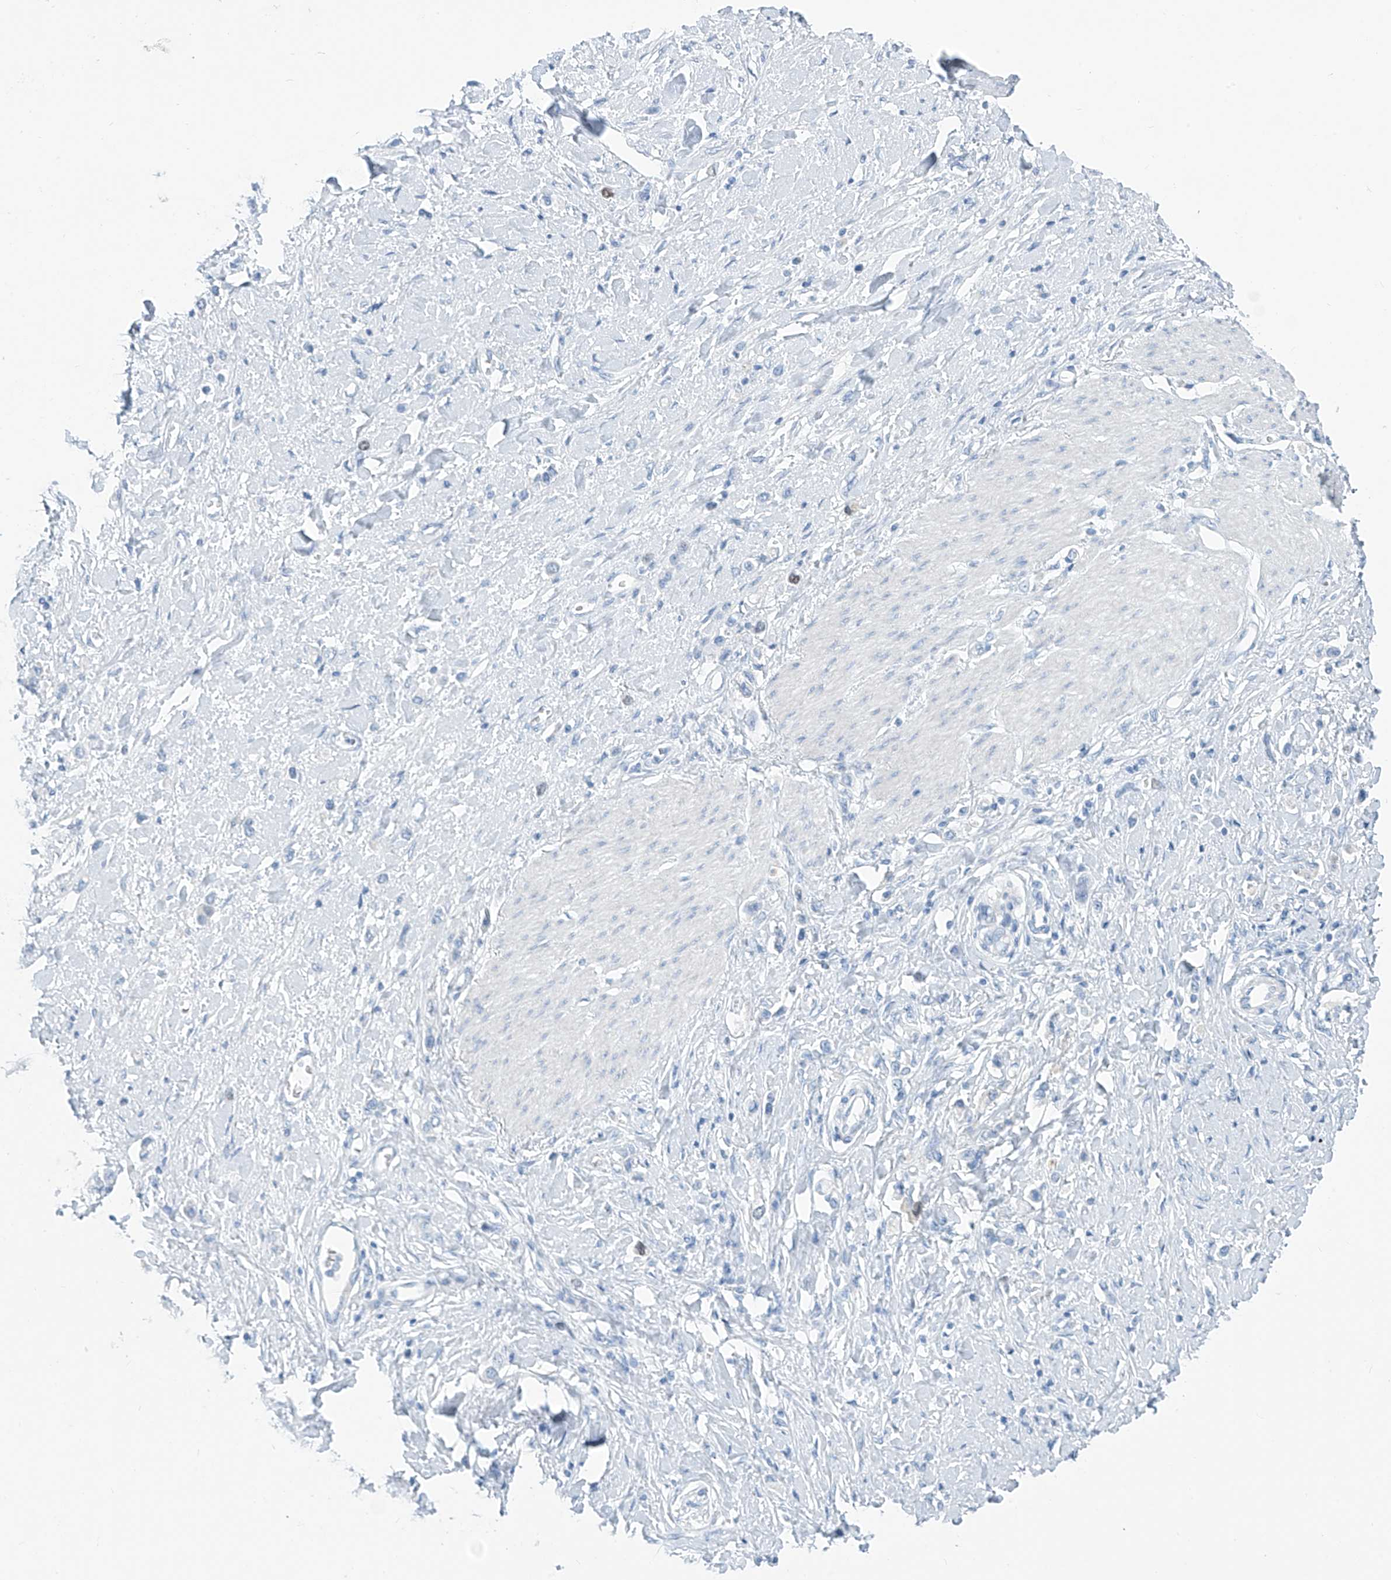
{"staining": {"intensity": "negative", "quantity": "none", "location": "none"}, "tissue": "stomach cancer", "cell_type": "Tumor cells", "image_type": "cancer", "snomed": [{"axis": "morphology", "description": "Normal tissue, NOS"}, {"axis": "morphology", "description": "Adenocarcinoma, NOS"}, {"axis": "topography", "description": "Stomach, upper"}, {"axis": "topography", "description": "Stomach"}], "caption": "A high-resolution photomicrograph shows IHC staining of stomach cancer, which displays no significant positivity in tumor cells.", "gene": "SGO2", "patient": {"sex": "female", "age": 65}}